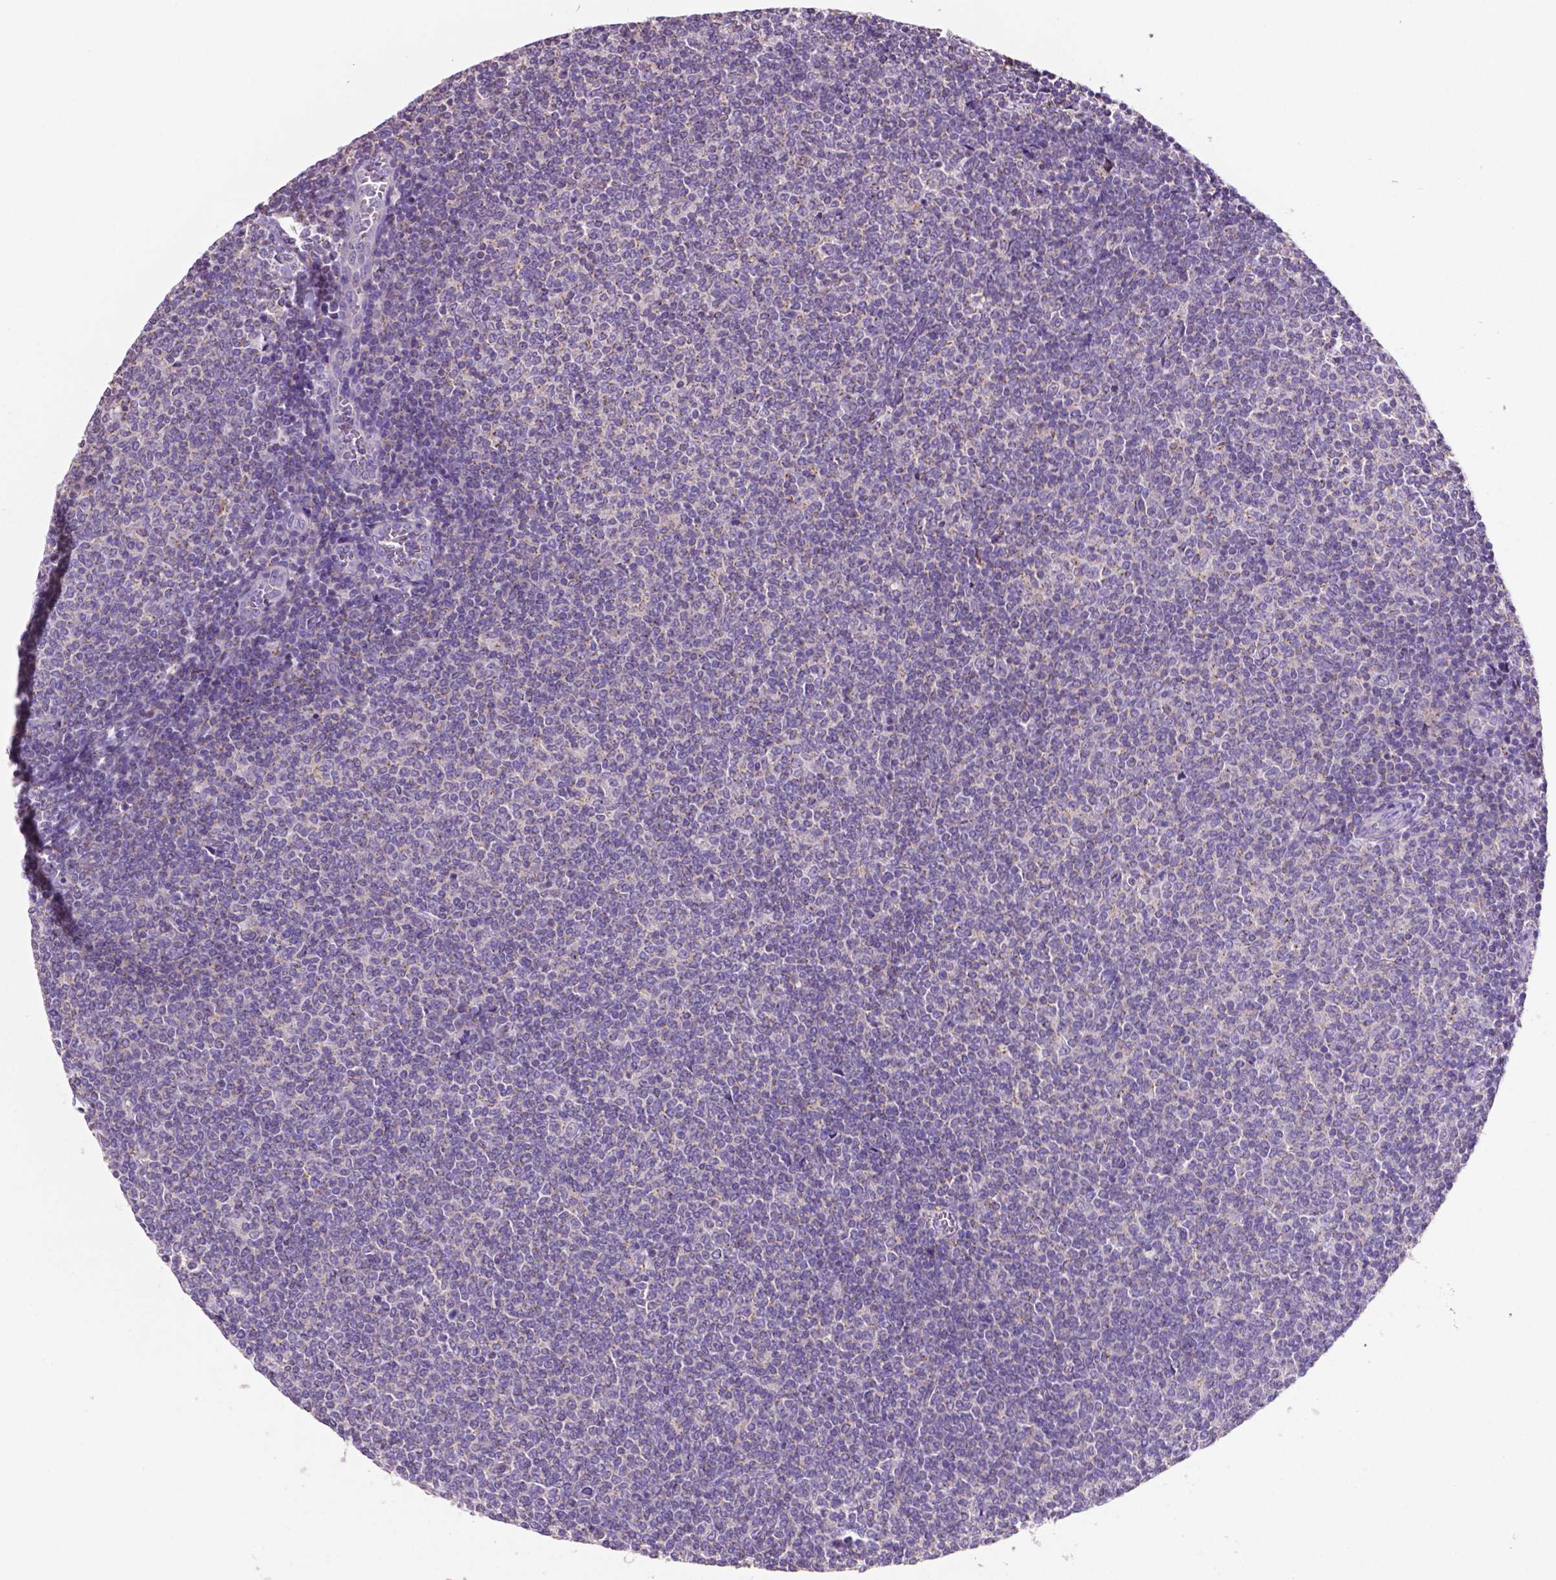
{"staining": {"intensity": "negative", "quantity": "none", "location": "none"}, "tissue": "lymphoma", "cell_type": "Tumor cells", "image_type": "cancer", "snomed": [{"axis": "morphology", "description": "Malignant lymphoma, non-Hodgkin's type, Low grade"}, {"axis": "topography", "description": "Lymph node"}], "caption": "A high-resolution image shows immunohistochemistry (IHC) staining of lymphoma, which reveals no significant staining in tumor cells.", "gene": "PRPS2", "patient": {"sex": "male", "age": 52}}